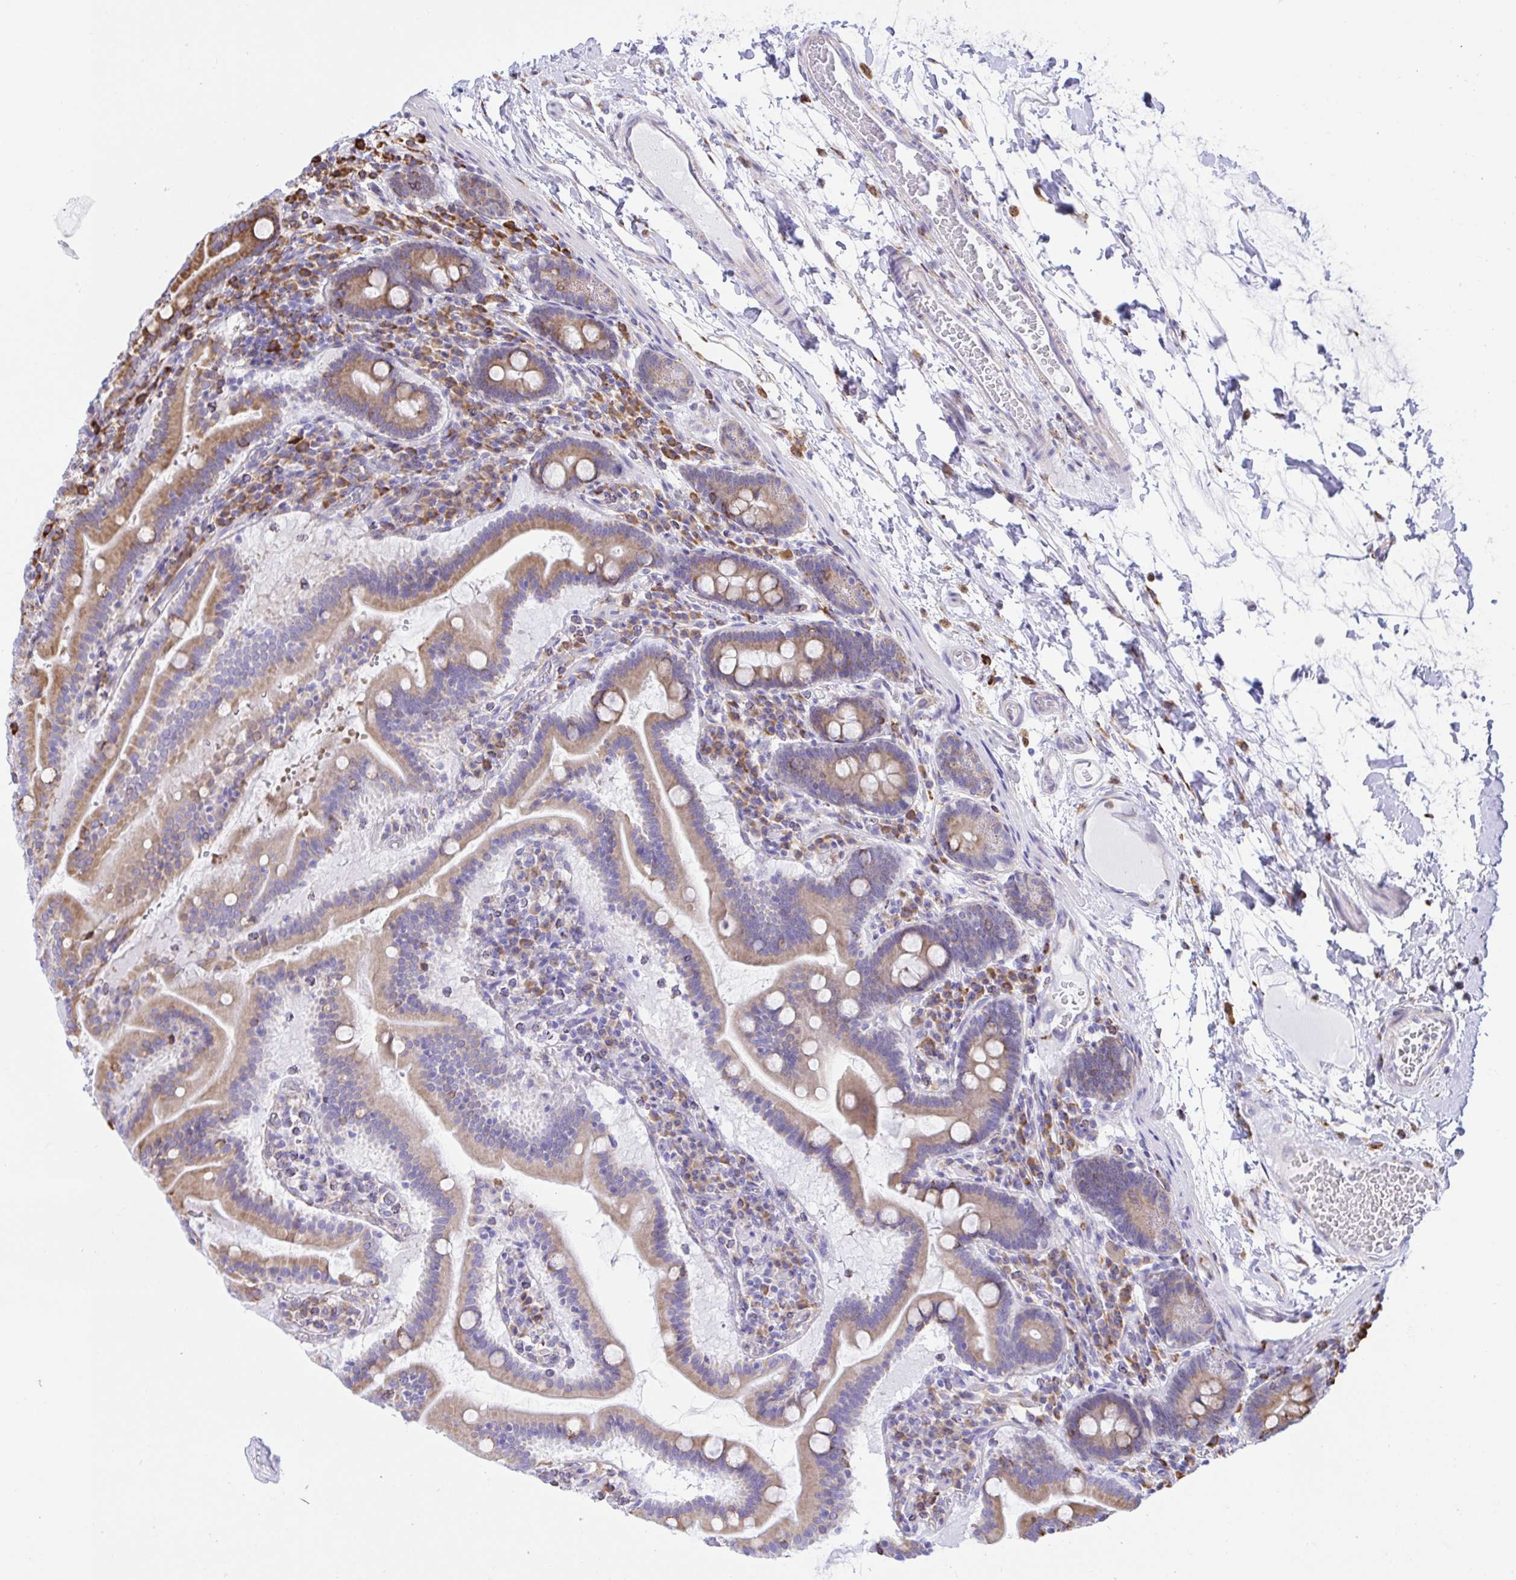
{"staining": {"intensity": "moderate", "quantity": "25%-75%", "location": "cytoplasmic/membranous"}, "tissue": "small intestine", "cell_type": "Glandular cells", "image_type": "normal", "snomed": [{"axis": "morphology", "description": "Normal tissue, NOS"}, {"axis": "topography", "description": "Small intestine"}], "caption": "DAB (3,3'-diaminobenzidine) immunohistochemical staining of benign human small intestine demonstrates moderate cytoplasmic/membranous protein staining in approximately 25%-75% of glandular cells.", "gene": "CLGN", "patient": {"sex": "male", "age": 26}}